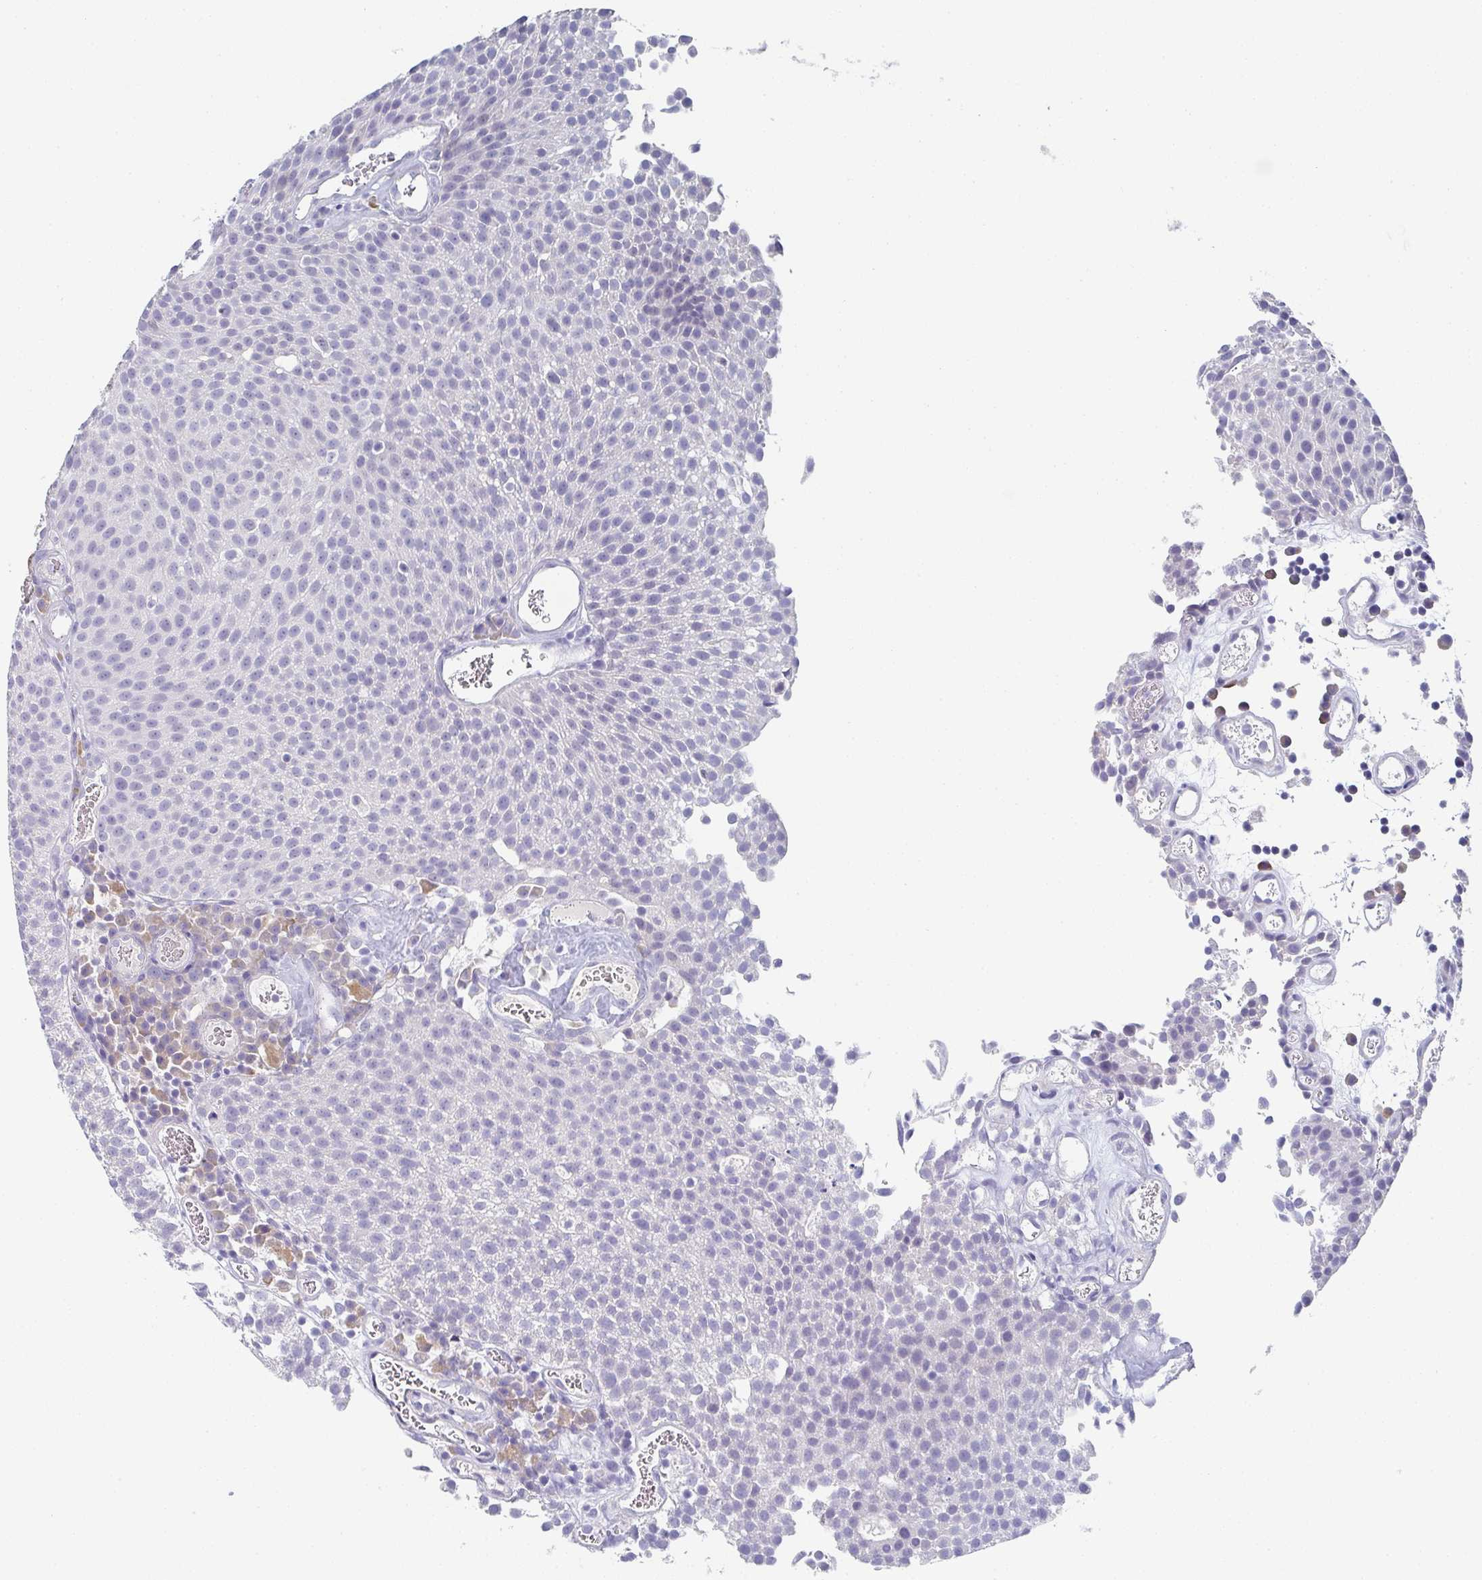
{"staining": {"intensity": "negative", "quantity": "none", "location": "none"}, "tissue": "urothelial cancer", "cell_type": "Tumor cells", "image_type": "cancer", "snomed": [{"axis": "morphology", "description": "Urothelial carcinoma, Low grade"}, {"axis": "topography", "description": "Urinary bladder"}], "caption": "There is no significant staining in tumor cells of low-grade urothelial carcinoma.", "gene": "NOXRED1", "patient": {"sex": "female", "age": 79}}